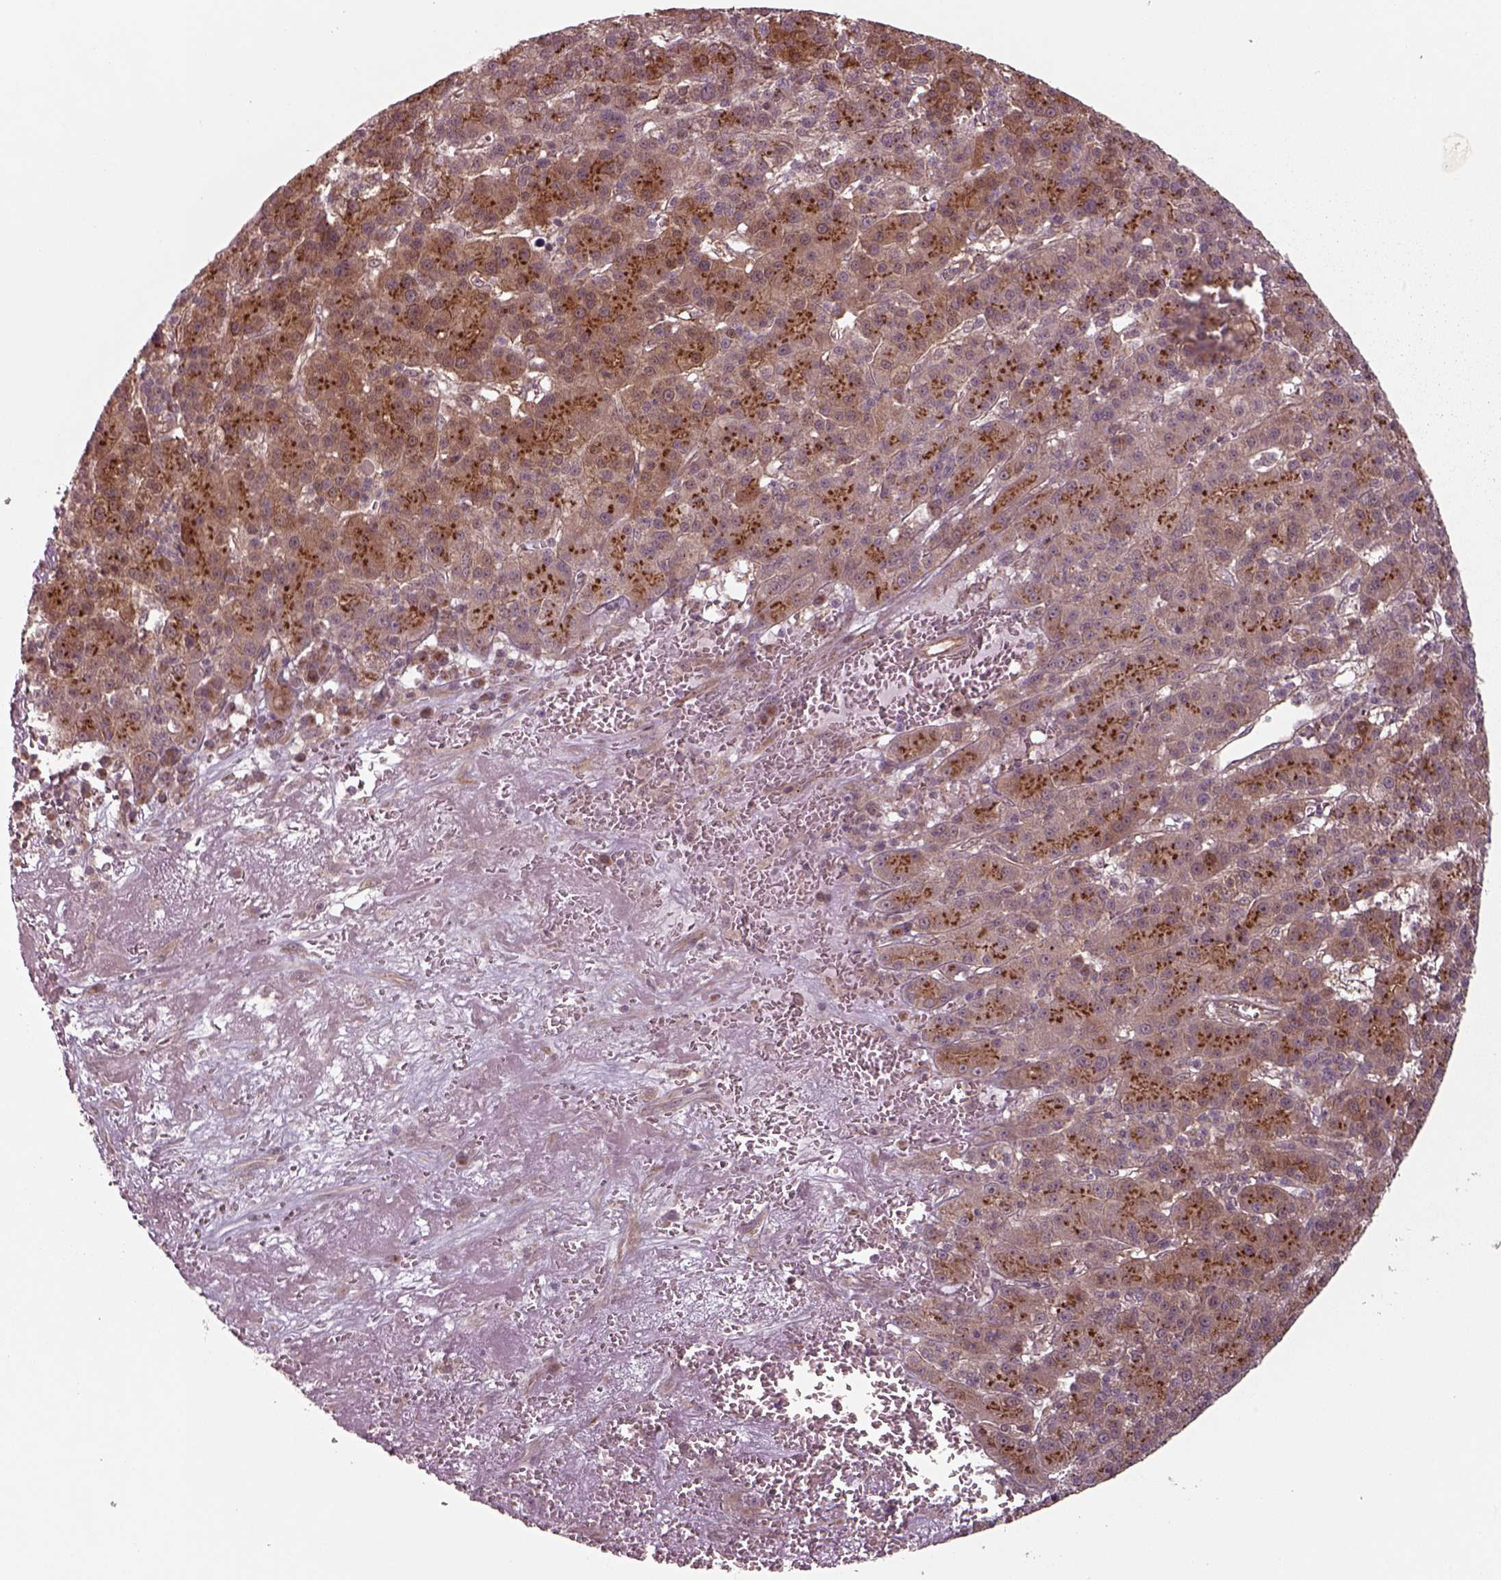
{"staining": {"intensity": "strong", "quantity": "25%-75%", "location": "cytoplasmic/membranous"}, "tissue": "liver cancer", "cell_type": "Tumor cells", "image_type": "cancer", "snomed": [{"axis": "morphology", "description": "Carcinoma, Hepatocellular, NOS"}, {"axis": "topography", "description": "Liver"}], "caption": "A brown stain highlights strong cytoplasmic/membranous staining of a protein in liver cancer (hepatocellular carcinoma) tumor cells.", "gene": "CHMP3", "patient": {"sex": "female", "age": 60}}